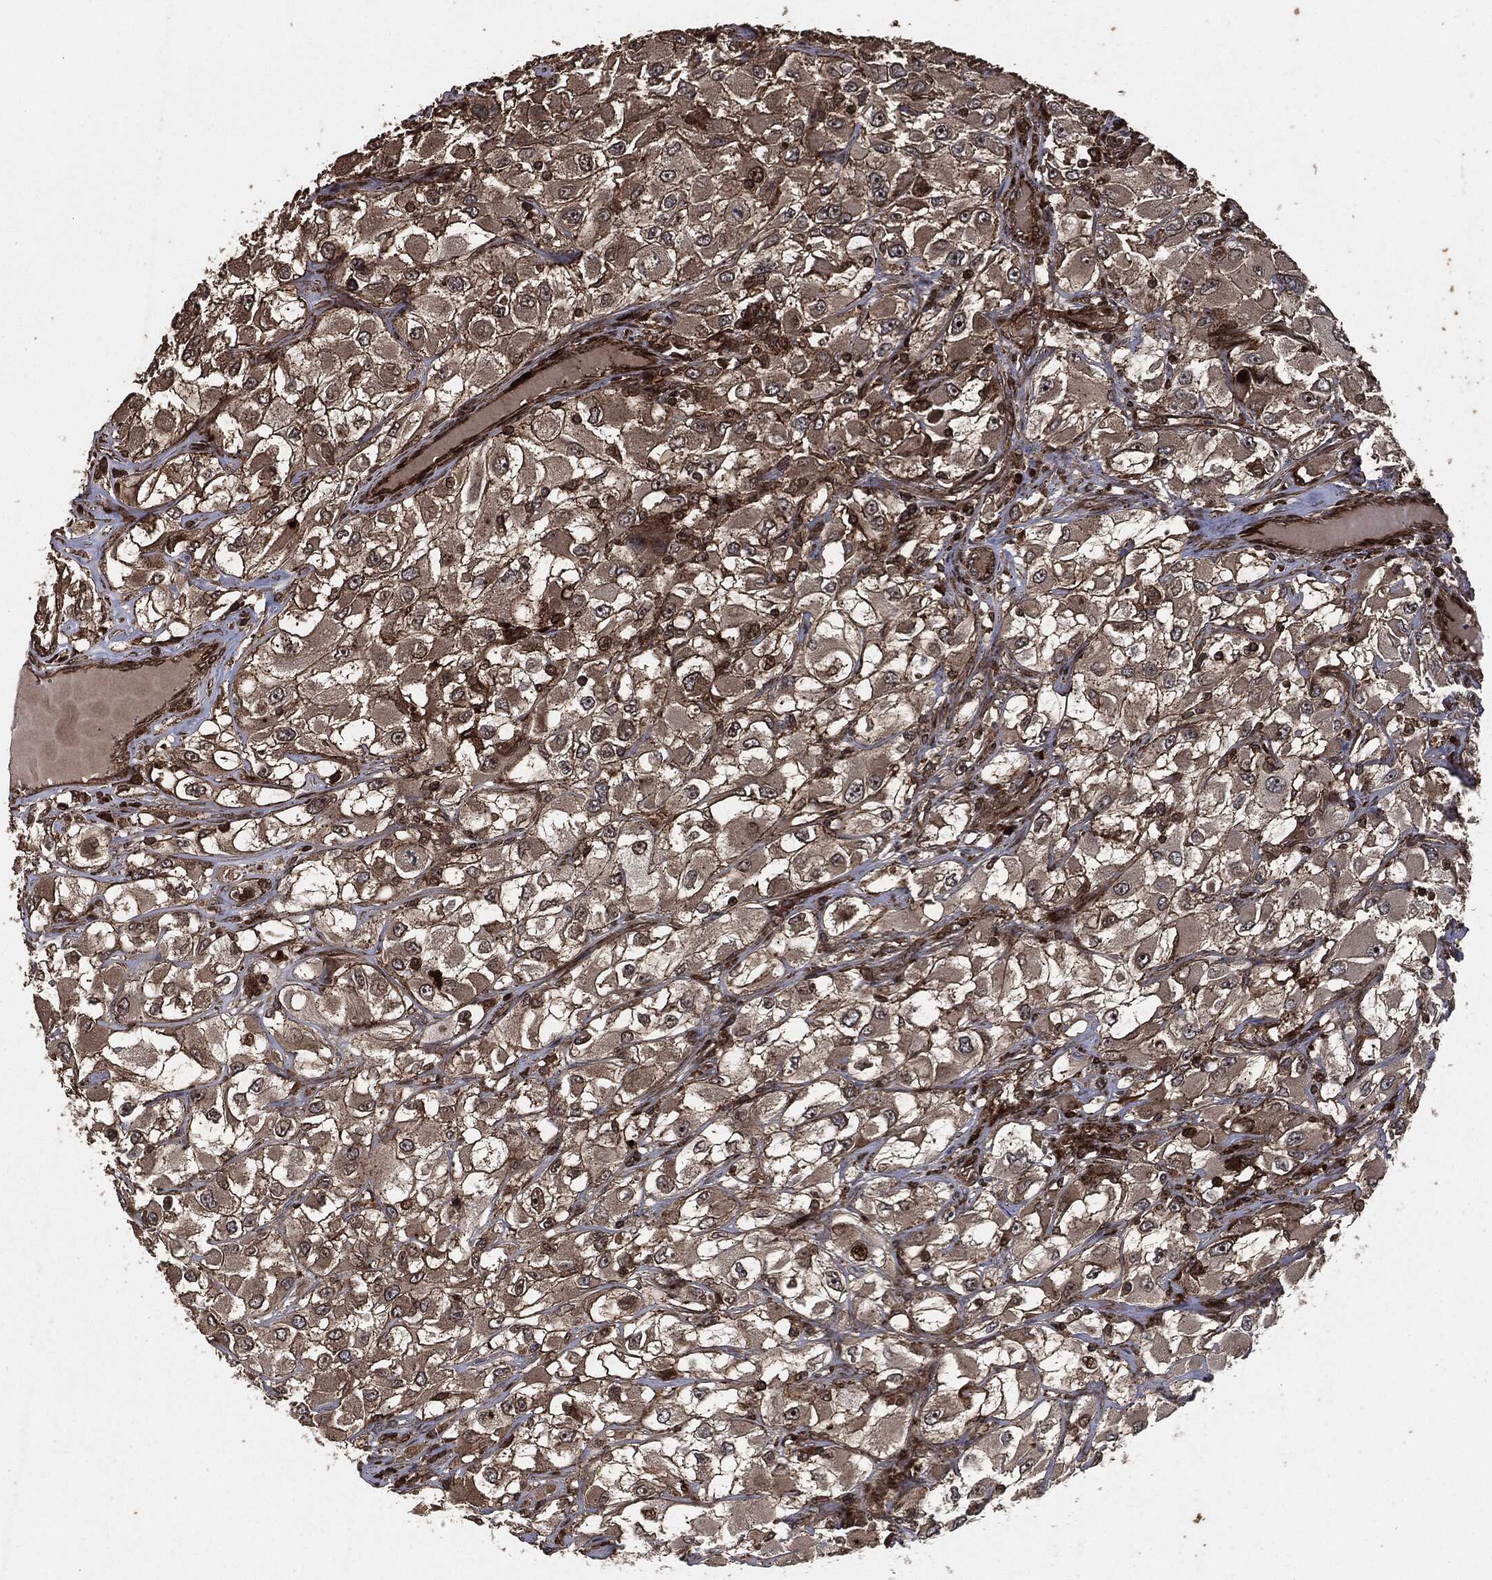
{"staining": {"intensity": "weak", "quantity": "<25%", "location": "cytoplasmic/membranous"}, "tissue": "renal cancer", "cell_type": "Tumor cells", "image_type": "cancer", "snomed": [{"axis": "morphology", "description": "Adenocarcinoma, NOS"}, {"axis": "topography", "description": "Kidney"}], "caption": "A histopathology image of human renal cancer is negative for staining in tumor cells.", "gene": "IFIT1", "patient": {"sex": "female", "age": 52}}